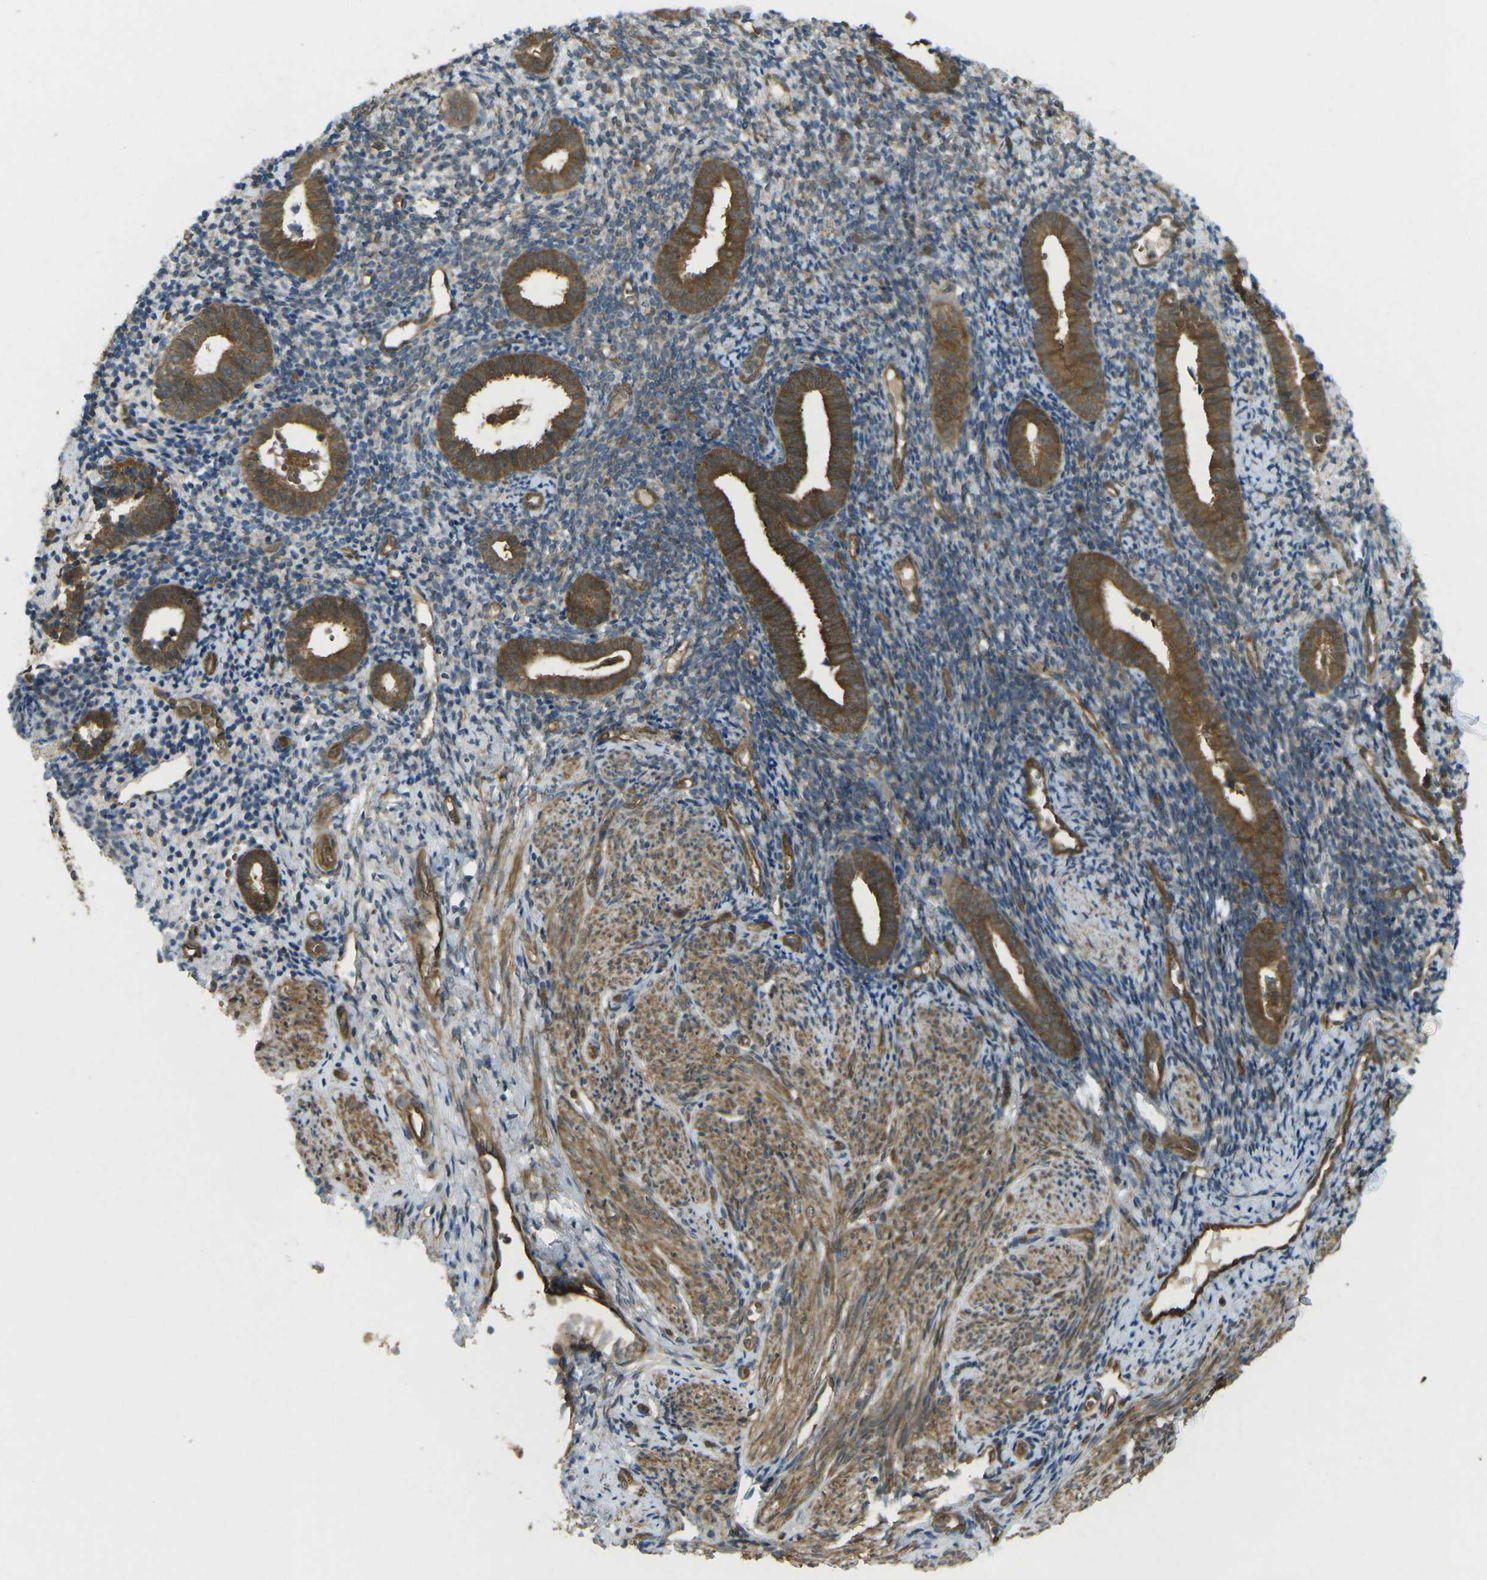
{"staining": {"intensity": "moderate", "quantity": "25%-75%", "location": "cytoplasmic/membranous"}, "tissue": "endometrium", "cell_type": "Cells in endometrial stroma", "image_type": "normal", "snomed": [{"axis": "morphology", "description": "Normal tissue, NOS"}, {"axis": "topography", "description": "Endometrium"}], "caption": "Moderate cytoplasmic/membranous staining for a protein is appreciated in about 25%-75% of cells in endometrial stroma of benign endometrium using immunohistochemistry.", "gene": "CHMP3", "patient": {"sex": "female", "age": 50}}